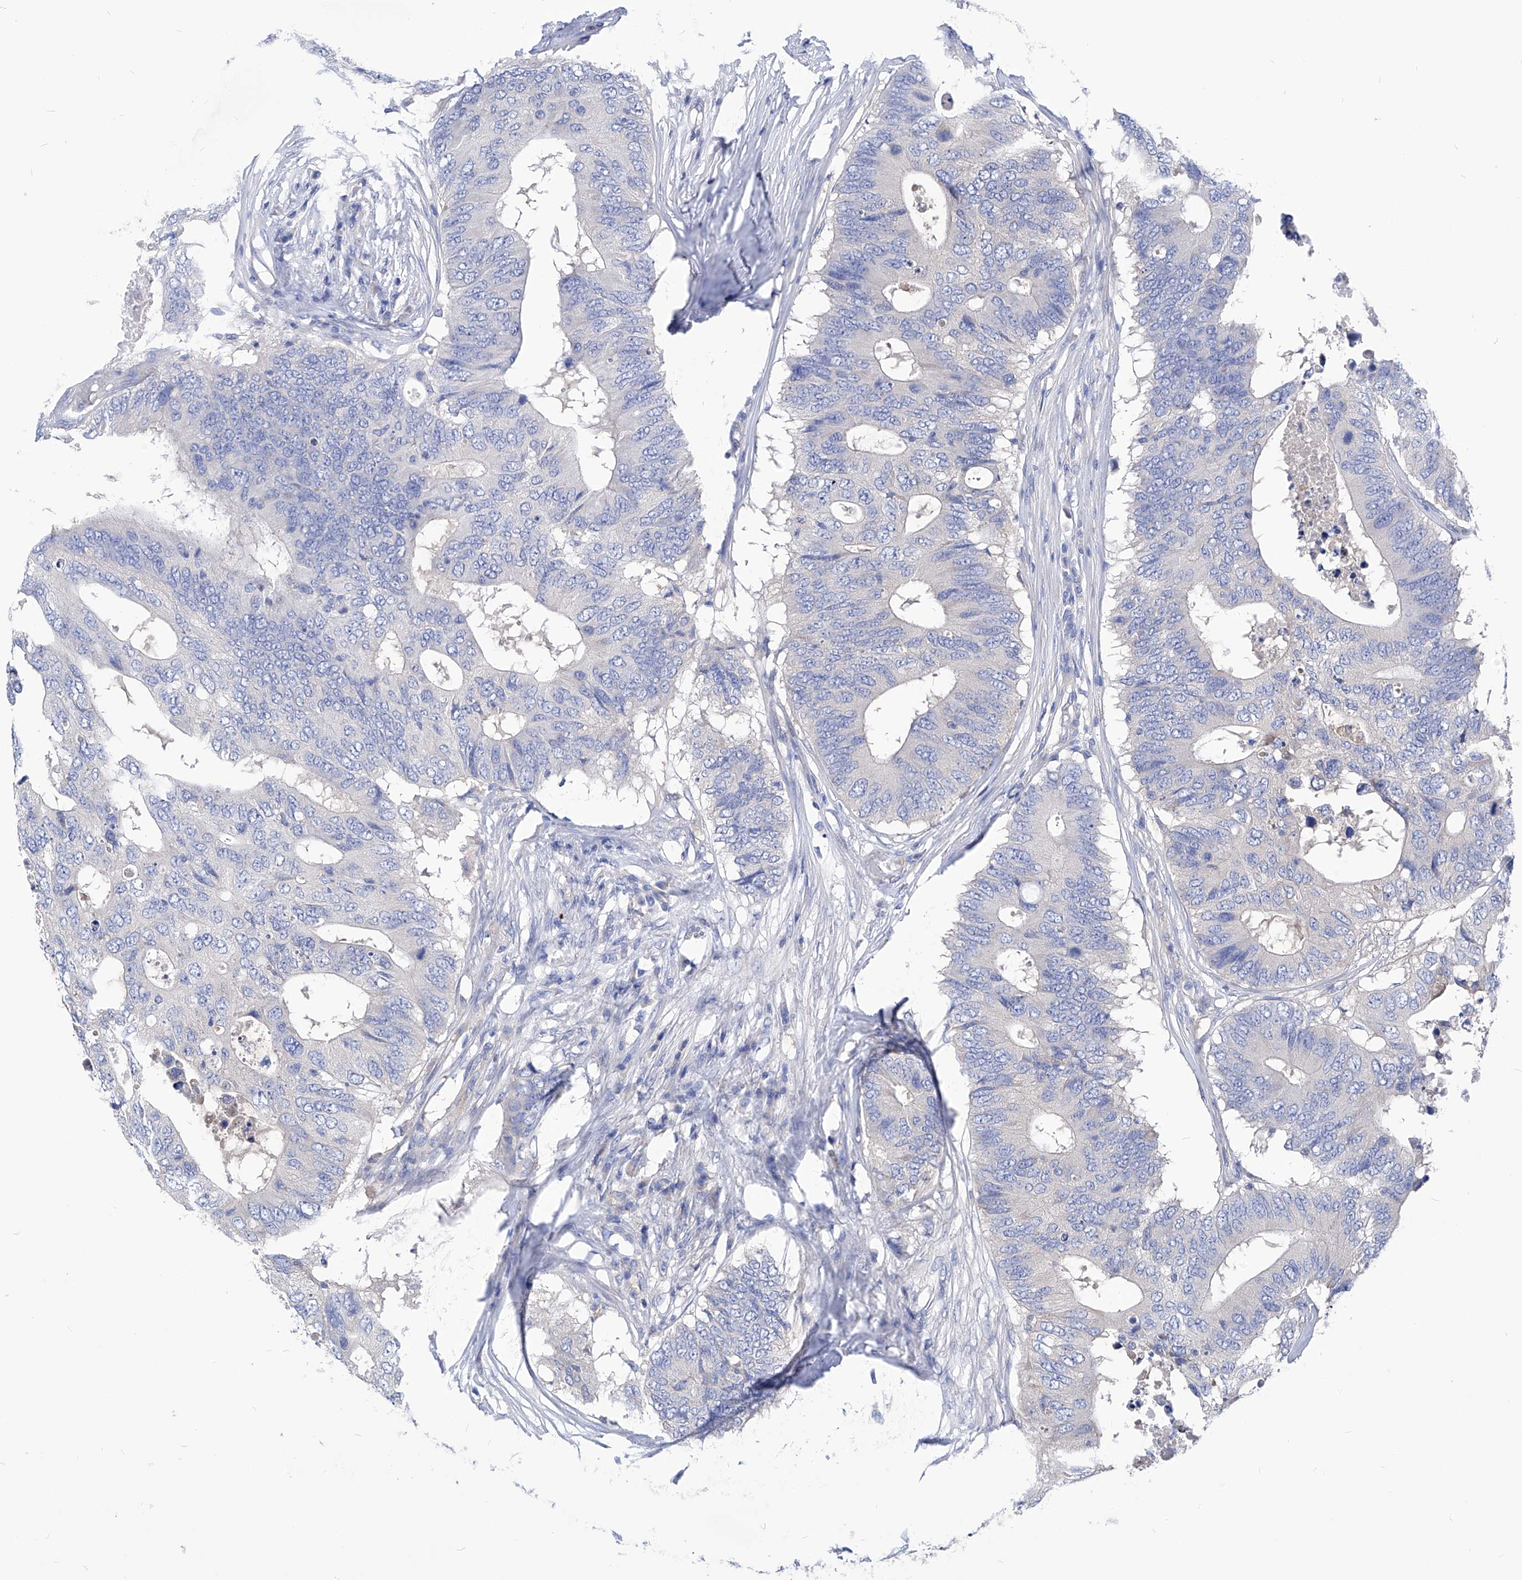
{"staining": {"intensity": "negative", "quantity": "none", "location": "none"}, "tissue": "colorectal cancer", "cell_type": "Tumor cells", "image_type": "cancer", "snomed": [{"axis": "morphology", "description": "Adenocarcinoma, NOS"}, {"axis": "topography", "description": "Colon"}], "caption": "IHC micrograph of colorectal adenocarcinoma stained for a protein (brown), which exhibits no expression in tumor cells. The staining was performed using DAB to visualize the protein expression in brown, while the nuclei were stained in blue with hematoxylin (Magnification: 20x).", "gene": "XPNPEP1", "patient": {"sex": "male", "age": 71}}